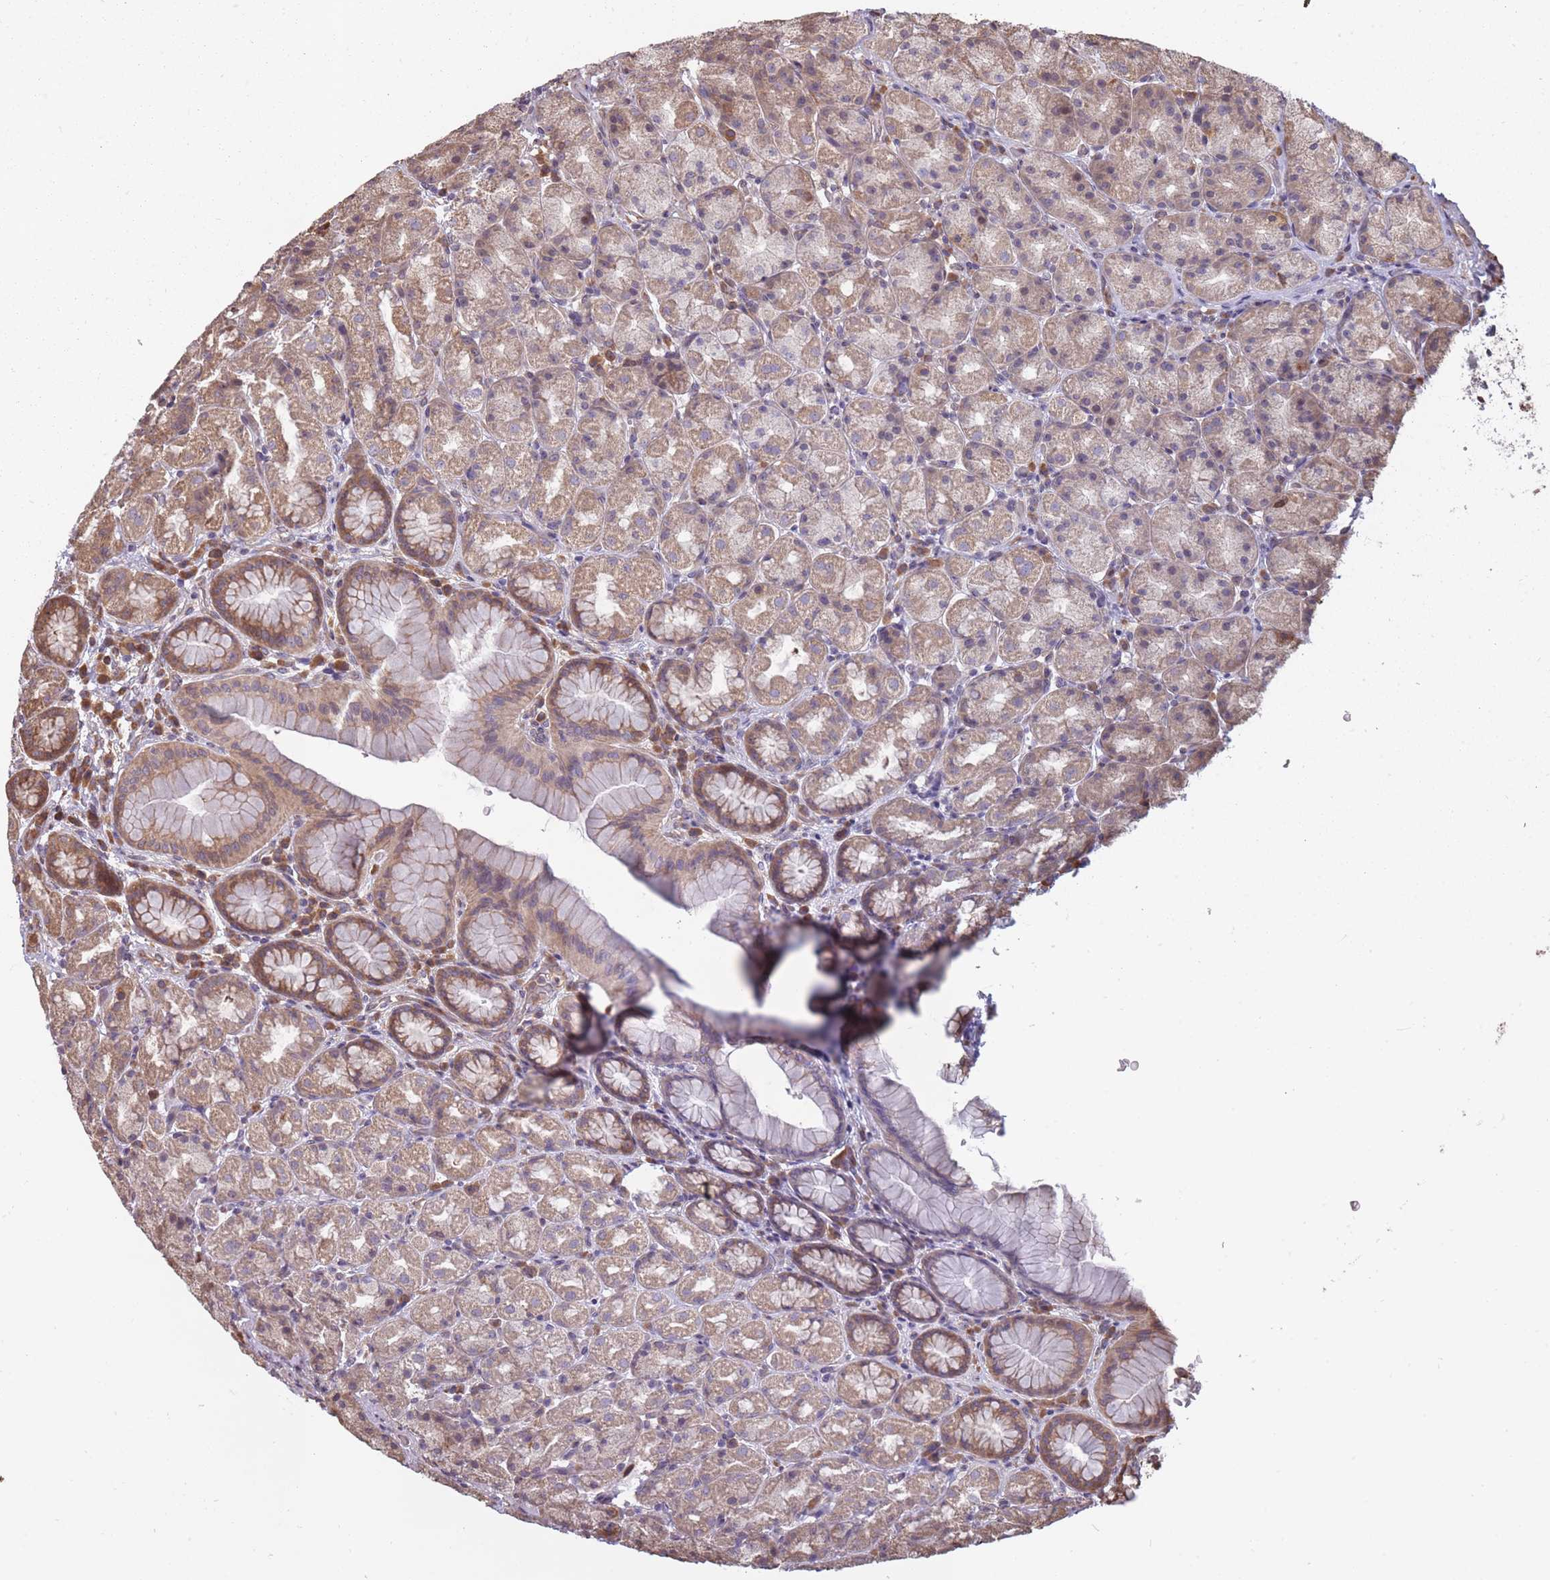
{"staining": {"intensity": "moderate", "quantity": ">75%", "location": "cytoplasmic/membranous"}, "tissue": "stomach", "cell_type": "Glandular cells", "image_type": "normal", "snomed": [{"axis": "morphology", "description": "Normal tissue, NOS"}, {"axis": "topography", "description": "Stomach, upper"}, {"axis": "topography", "description": "Stomach"}], "caption": "Normal stomach exhibits moderate cytoplasmic/membranous positivity in approximately >75% of glandular cells, visualized by immunohistochemistry. The protein is stained brown, and the nuclei are stained in blue (DAB IHC with brightfield microscopy, high magnification).", "gene": "ARL13B", "patient": {"sex": "male", "age": 68}}